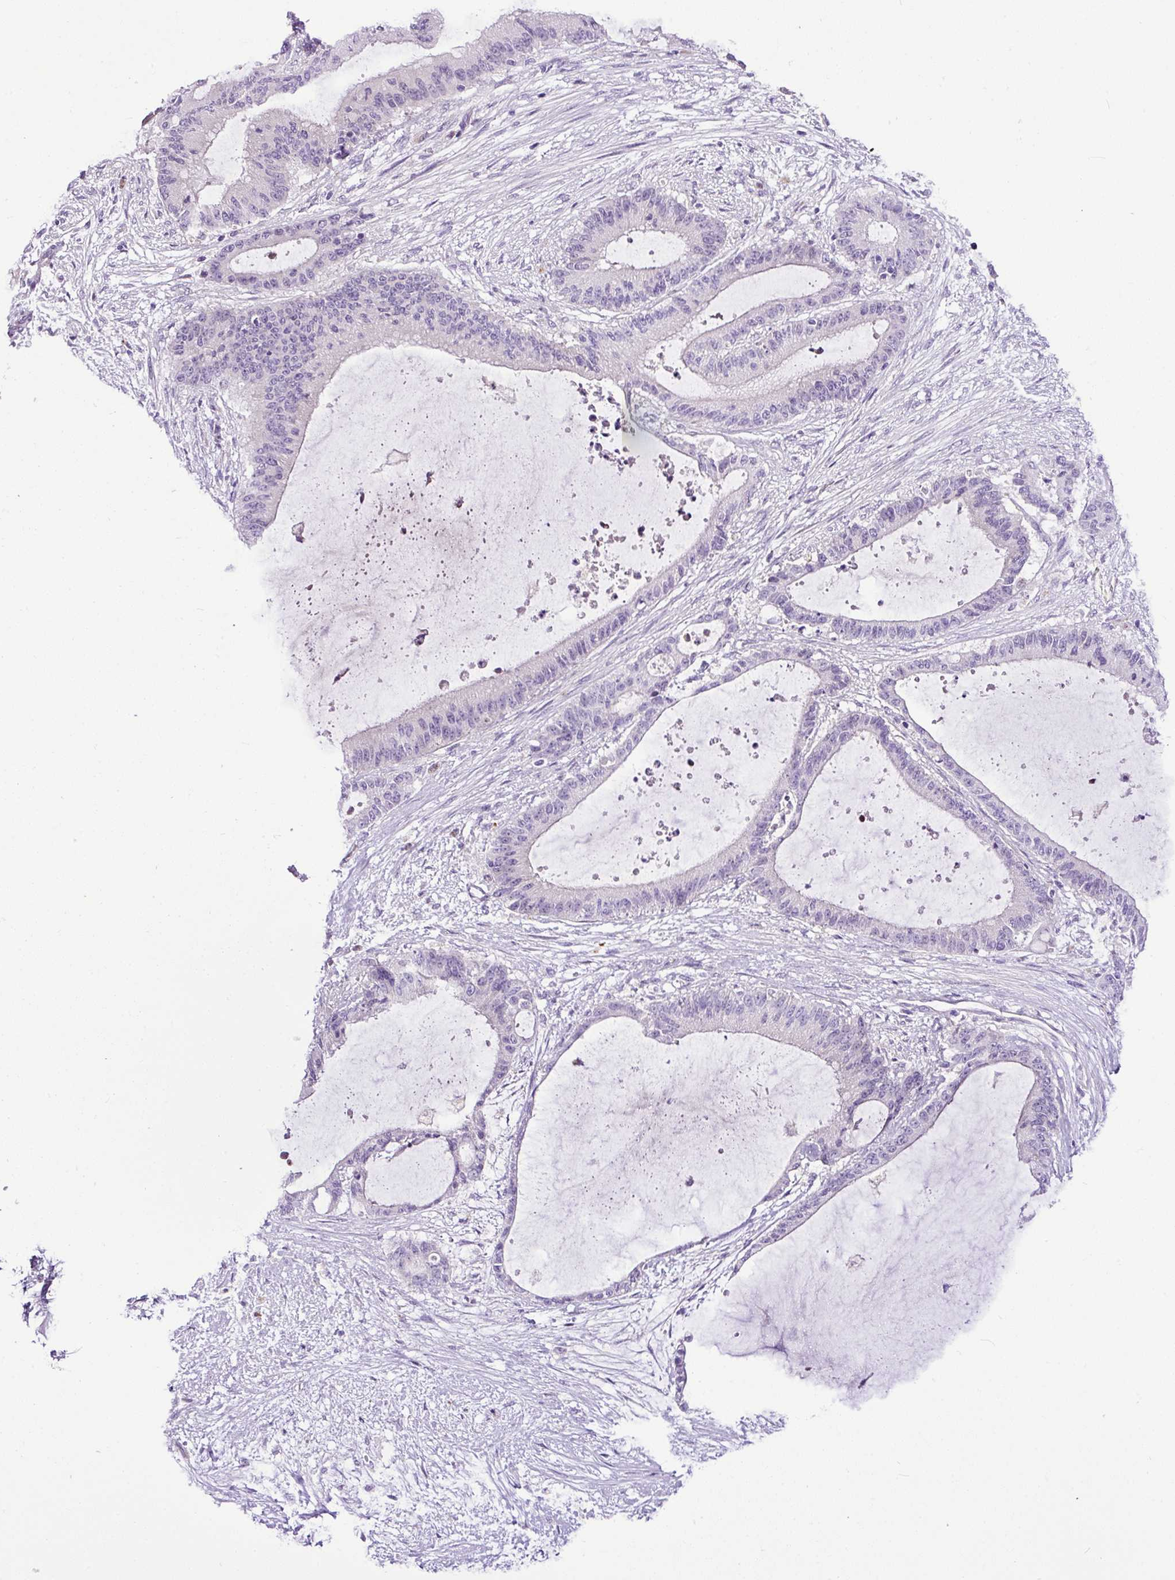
{"staining": {"intensity": "negative", "quantity": "none", "location": "none"}, "tissue": "liver cancer", "cell_type": "Tumor cells", "image_type": "cancer", "snomed": [{"axis": "morphology", "description": "Normal tissue, NOS"}, {"axis": "morphology", "description": "Cholangiocarcinoma"}, {"axis": "topography", "description": "Liver"}, {"axis": "topography", "description": "Peripheral nerve tissue"}], "caption": "There is no significant expression in tumor cells of liver cancer (cholangiocarcinoma). The staining is performed using DAB brown chromogen with nuclei counter-stained in using hematoxylin.", "gene": "ESR1", "patient": {"sex": "female", "age": 73}}